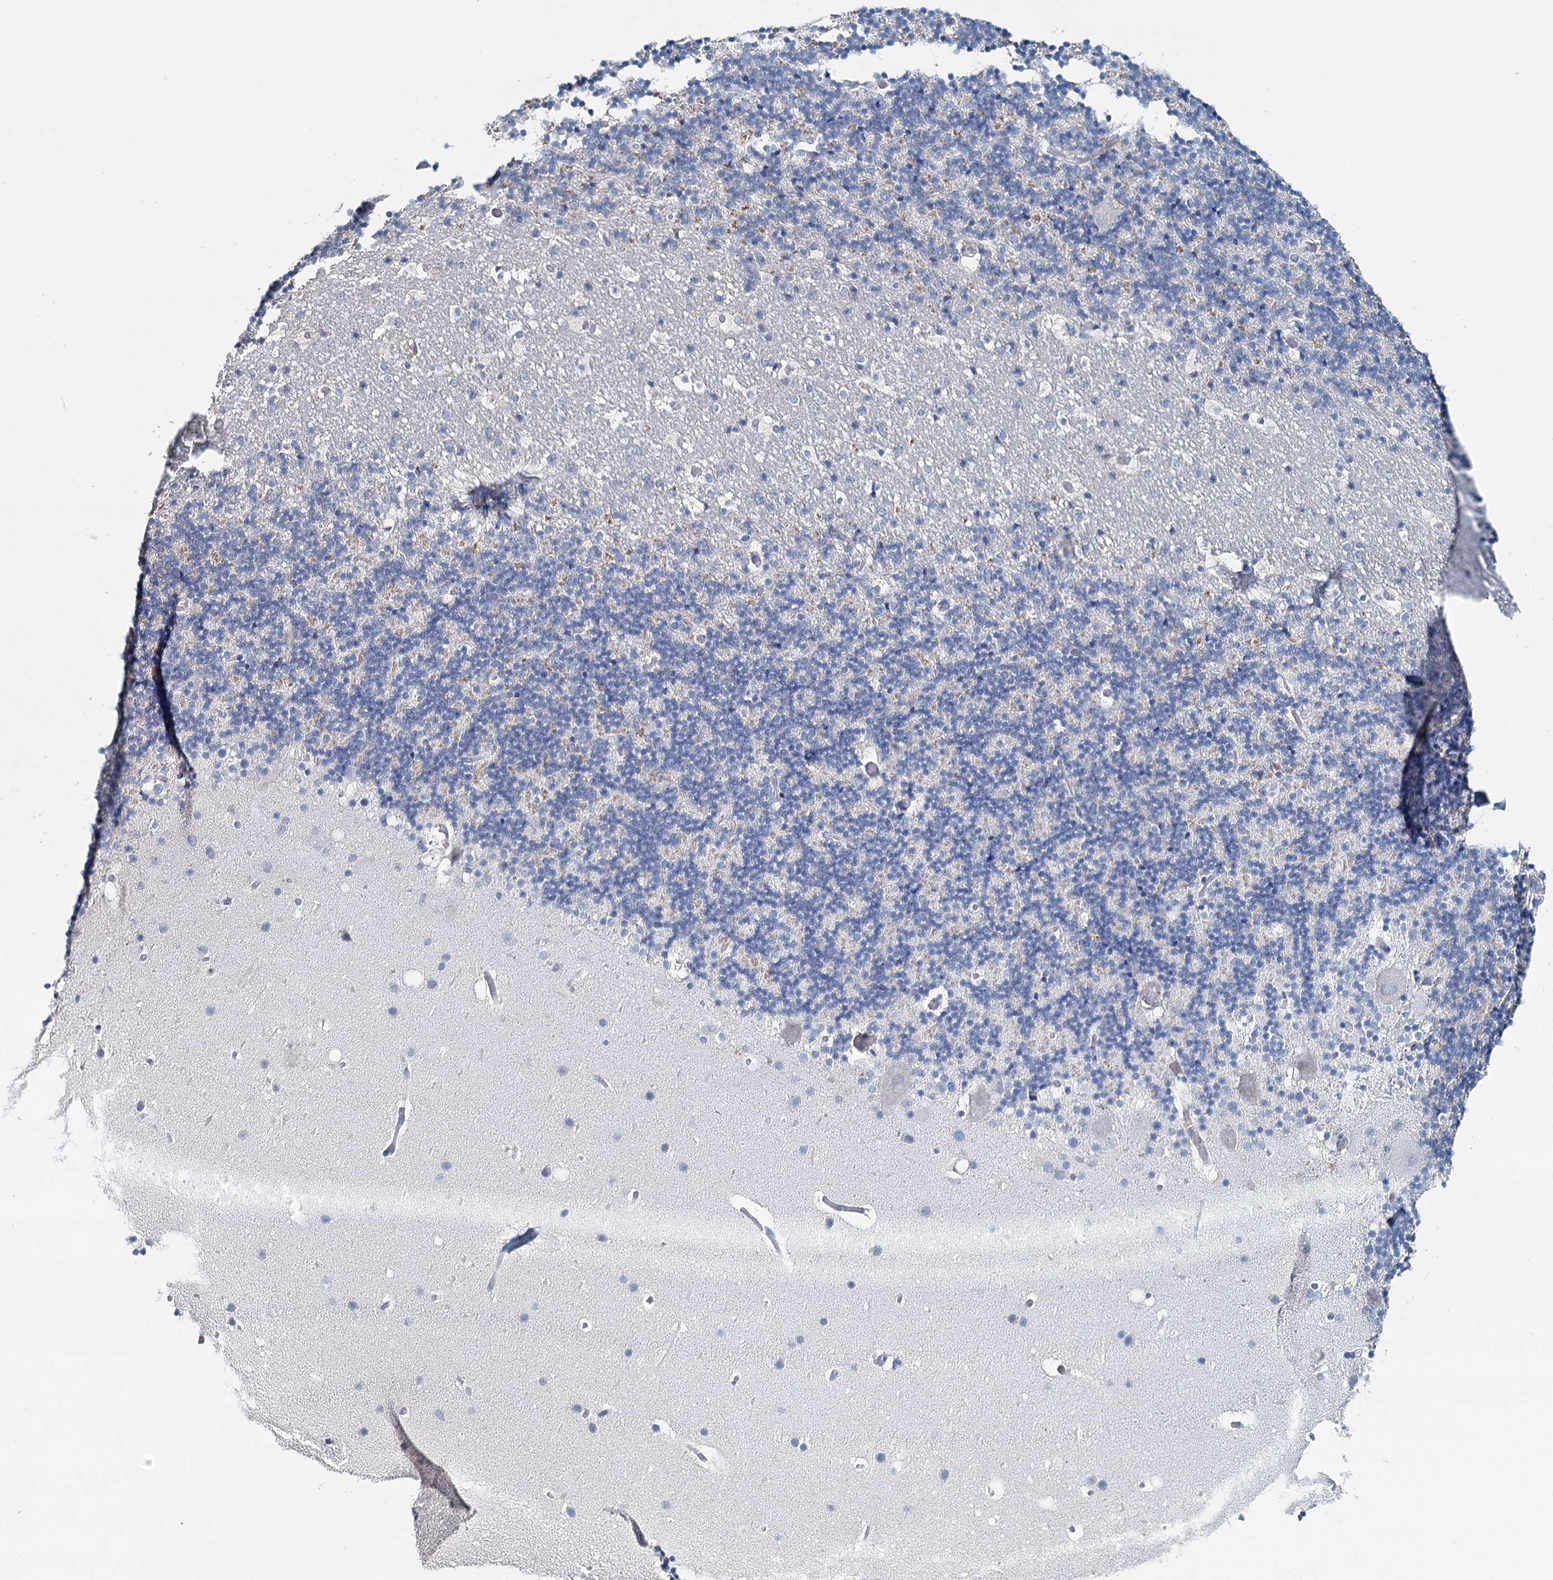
{"staining": {"intensity": "moderate", "quantity": "<25%", "location": "cytoplasmic/membranous"}, "tissue": "cerebellum", "cell_type": "Cells in granular layer", "image_type": "normal", "snomed": [{"axis": "morphology", "description": "Normal tissue, NOS"}, {"axis": "topography", "description": "Cerebellum"}], "caption": "Protein staining displays moderate cytoplasmic/membranous expression in about <25% of cells in granular layer in benign cerebellum. (IHC, brightfield microscopy, high magnification).", "gene": "SYNPO", "patient": {"sex": "male", "age": 57}}